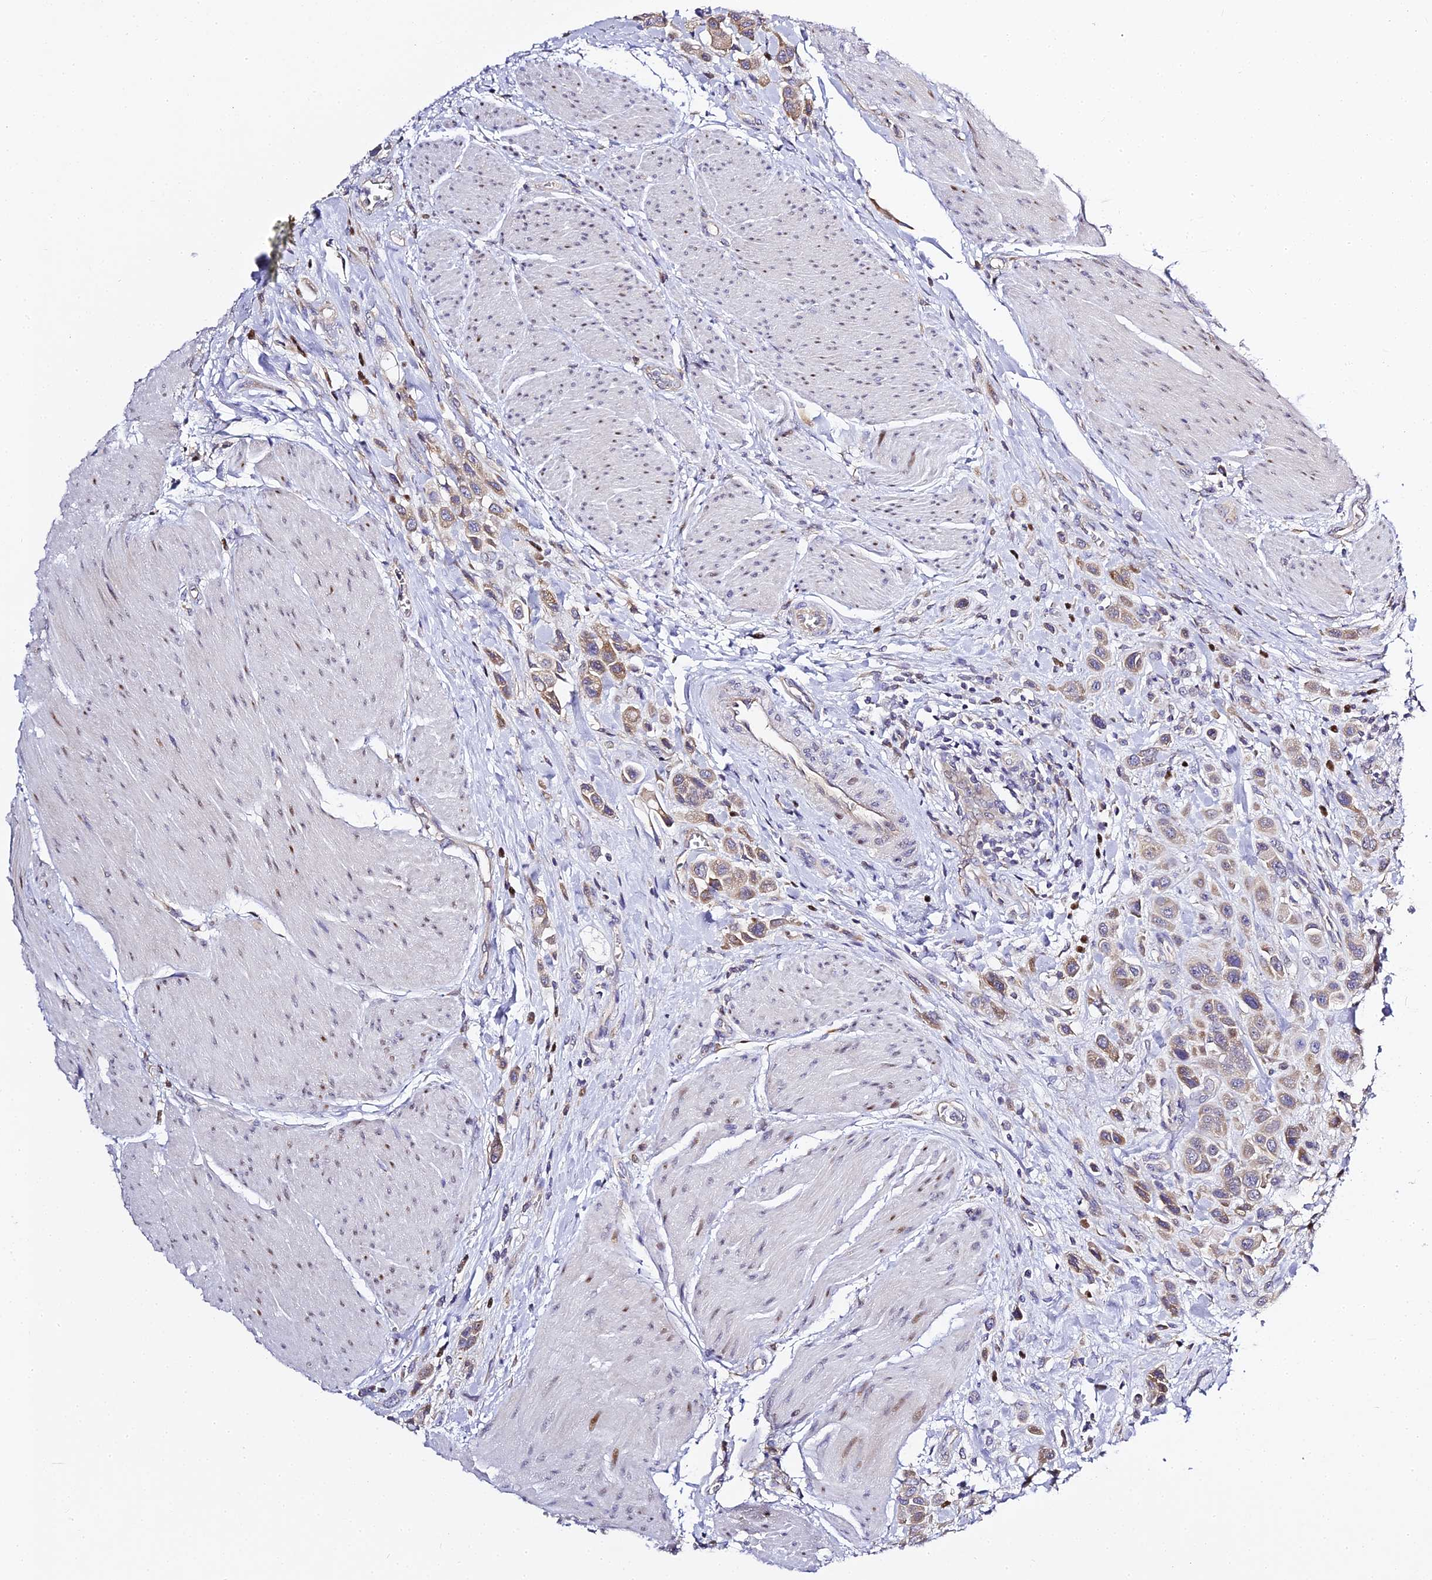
{"staining": {"intensity": "moderate", "quantity": ">75%", "location": "cytoplasmic/membranous"}, "tissue": "urothelial cancer", "cell_type": "Tumor cells", "image_type": "cancer", "snomed": [{"axis": "morphology", "description": "Urothelial carcinoma, High grade"}, {"axis": "topography", "description": "Urinary bladder"}], "caption": "Immunohistochemical staining of human urothelial cancer demonstrates medium levels of moderate cytoplasmic/membranous positivity in about >75% of tumor cells. The protein is shown in brown color, while the nuclei are stained blue.", "gene": "SERP1", "patient": {"sex": "male", "age": 50}}